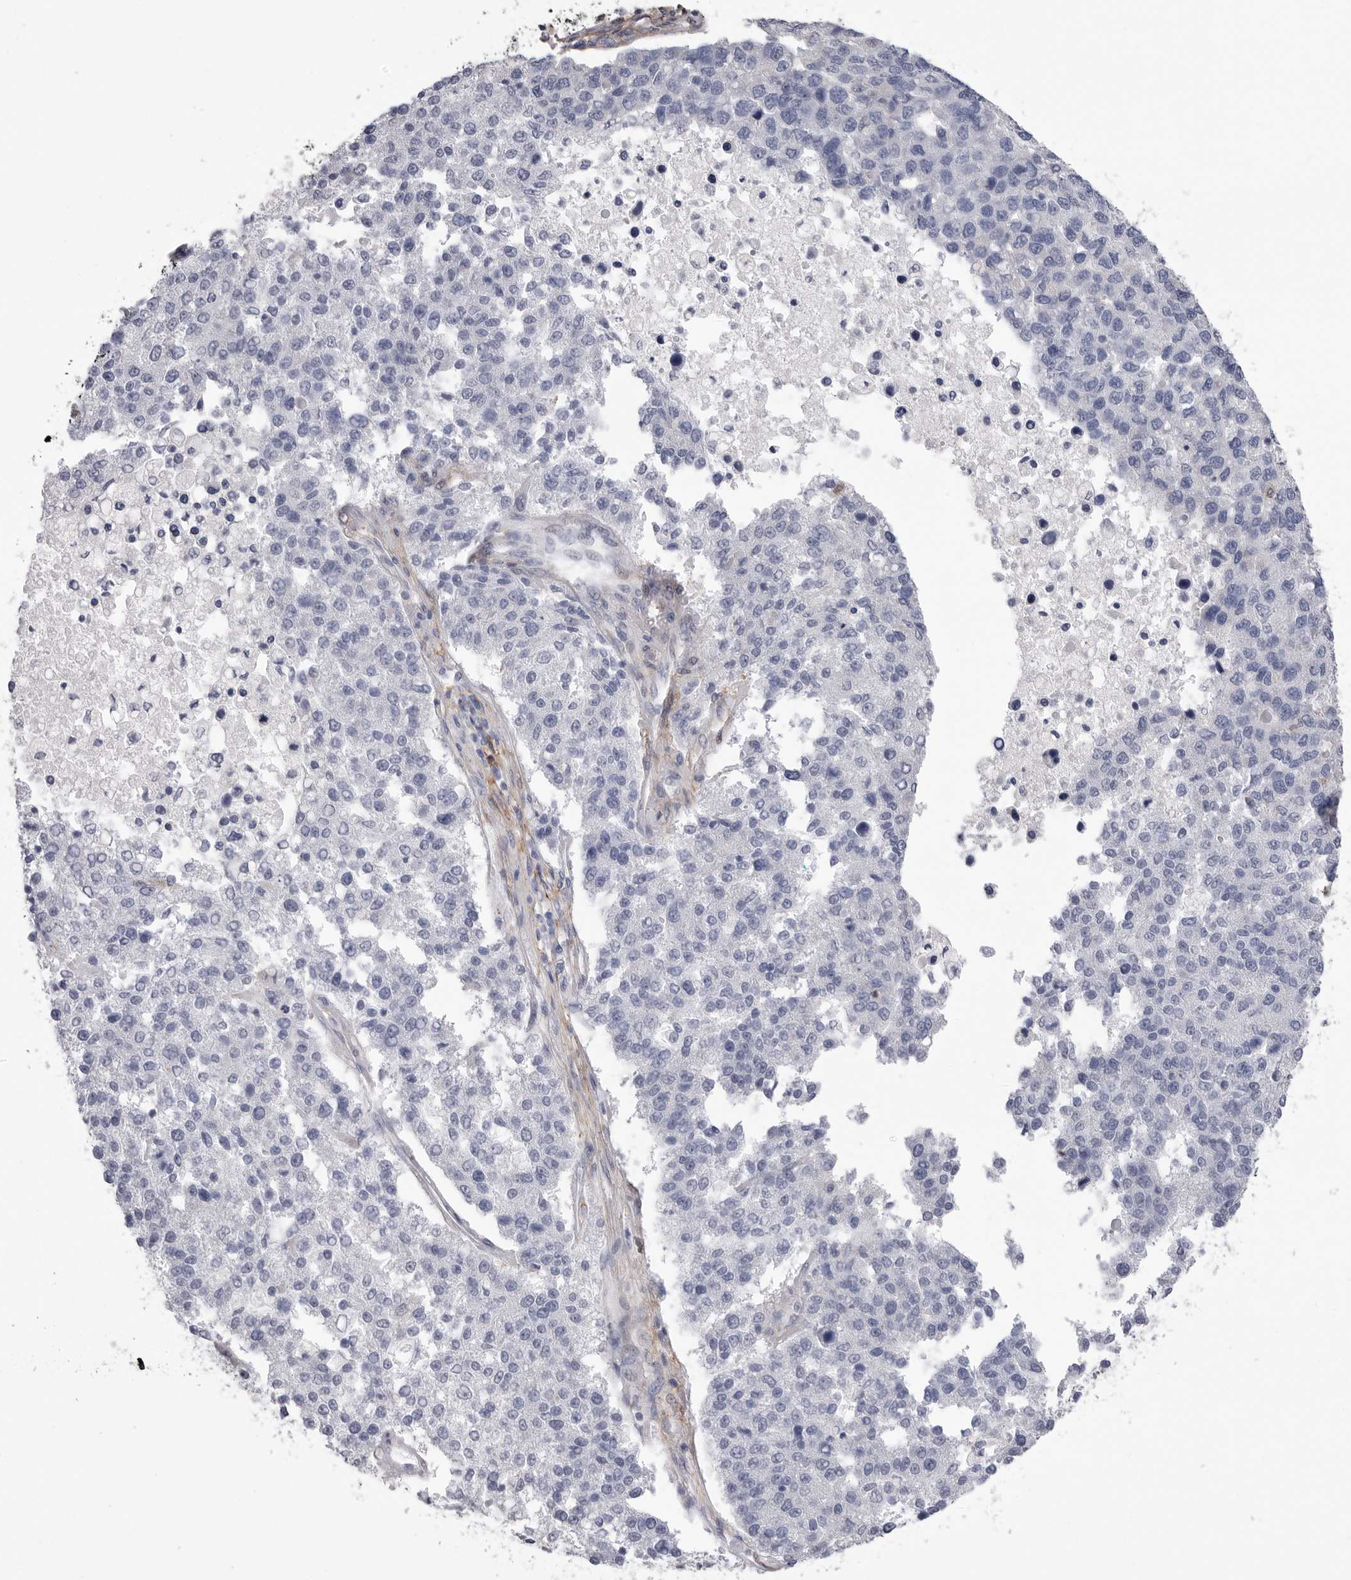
{"staining": {"intensity": "negative", "quantity": "none", "location": "none"}, "tissue": "pancreatic cancer", "cell_type": "Tumor cells", "image_type": "cancer", "snomed": [{"axis": "morphology", "description": "Adenocarcinoma, NOS"}, {"axis": "topography", "description": "Pancreas"}], "caption": "This histopathology image is of pancreatic cancer (adenocarcinoma) stained with IHC to label a protein in brown with the nuclei are counter-stained blue. There is no positivity in tumor cells.", "gene": "AKAP12", "patient": {"sex": "female", "age": 61}}